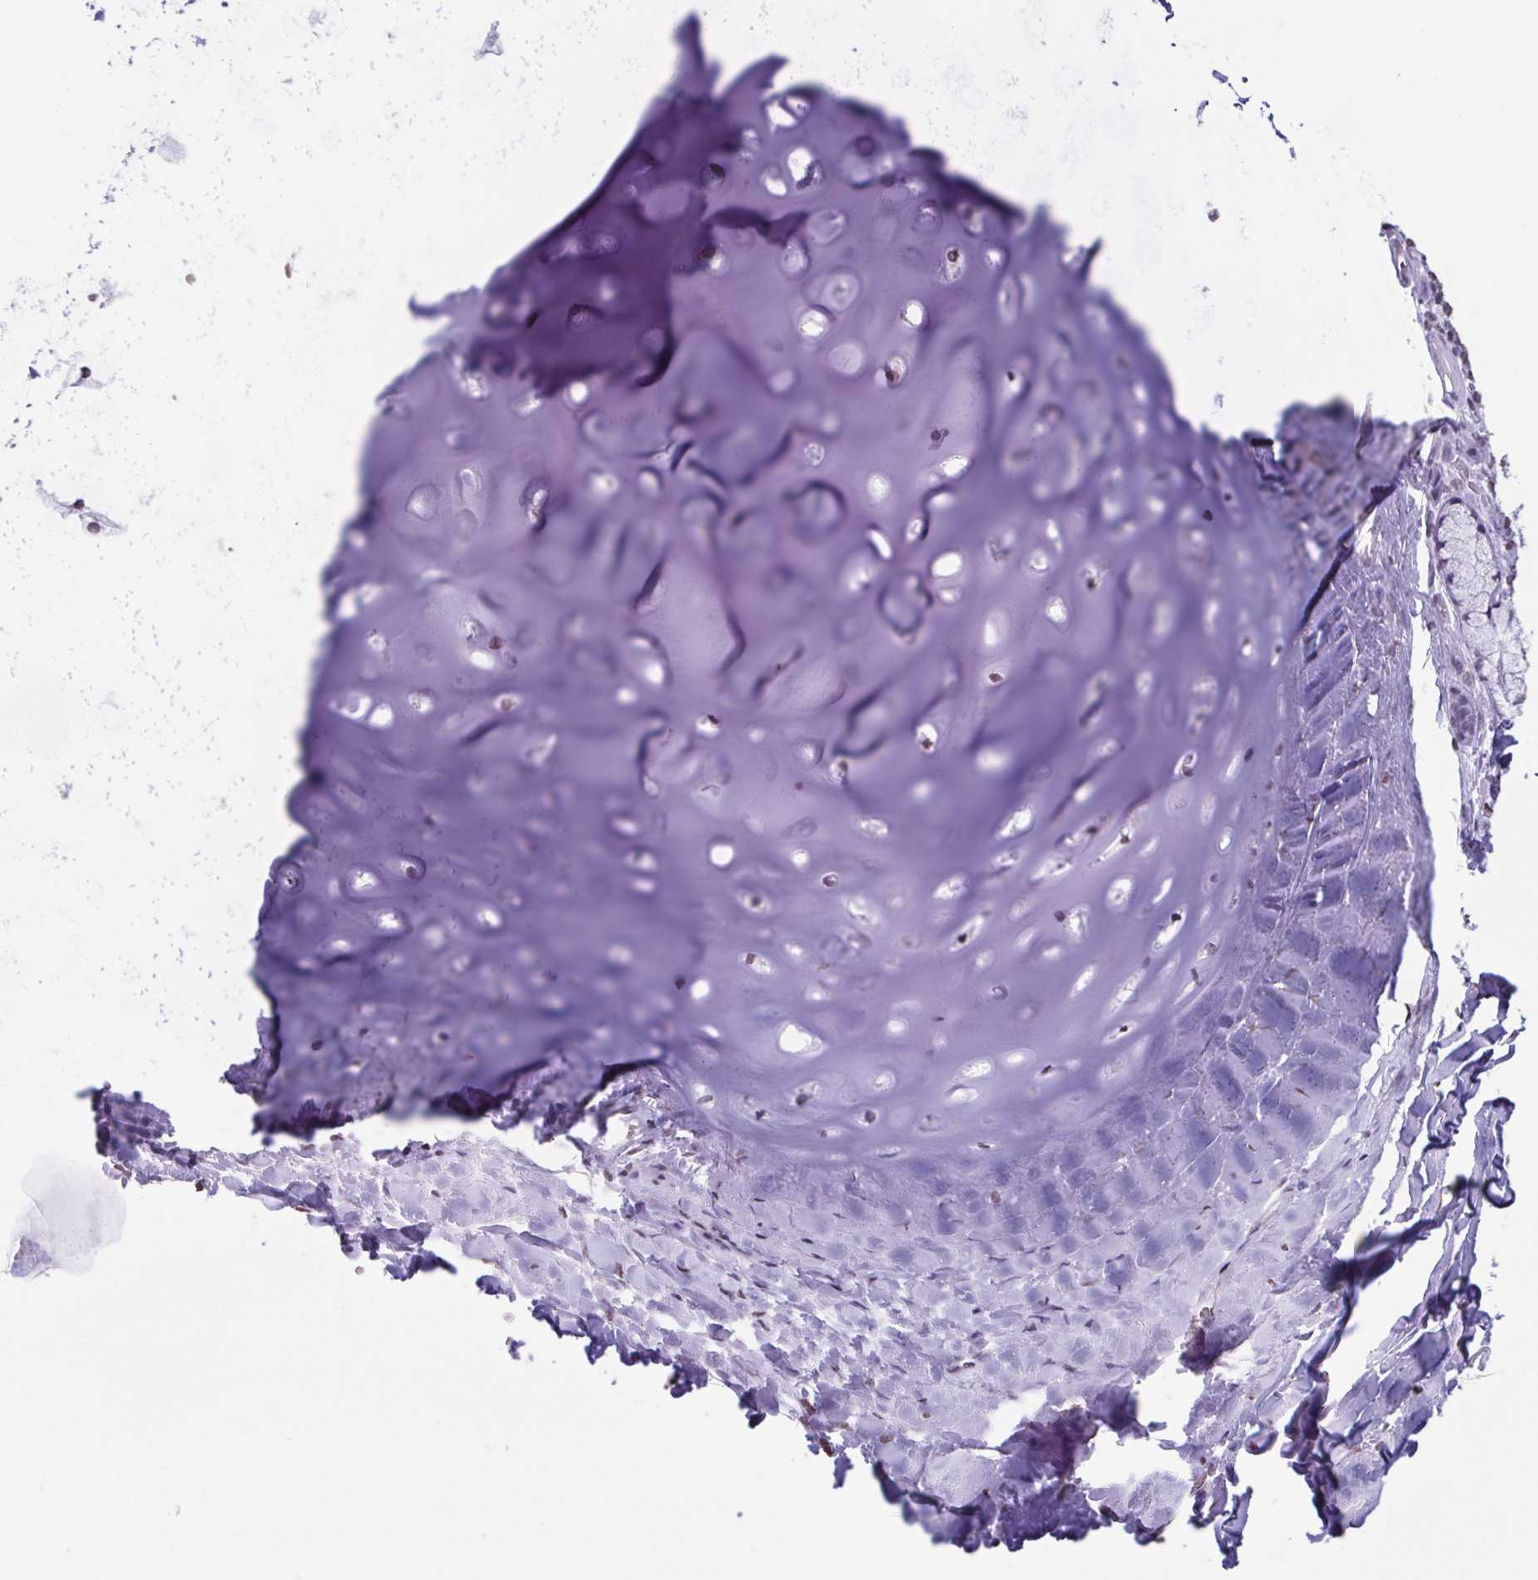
{"staining": {"intensity": "negative", "quantity": "none", "location": "none"}, "tissue": "soft tissue", "cell_type": "Chondrocytes", "image_type": "normal", "snomed": [{"axis": "morphology", "description": "Normal tissue, NOS"}, {"axis": "topography", "description": "Cartilage tissue"}, {"axis": "topography", "description": "Bronchus"}], "caption": "This is a micrograph of immunohistochemistry staining of normal soft tissue, which shows no positivity in chondrocytes.", "gene": "VCX2", "patient": {"sex": "male", "age": 56}}